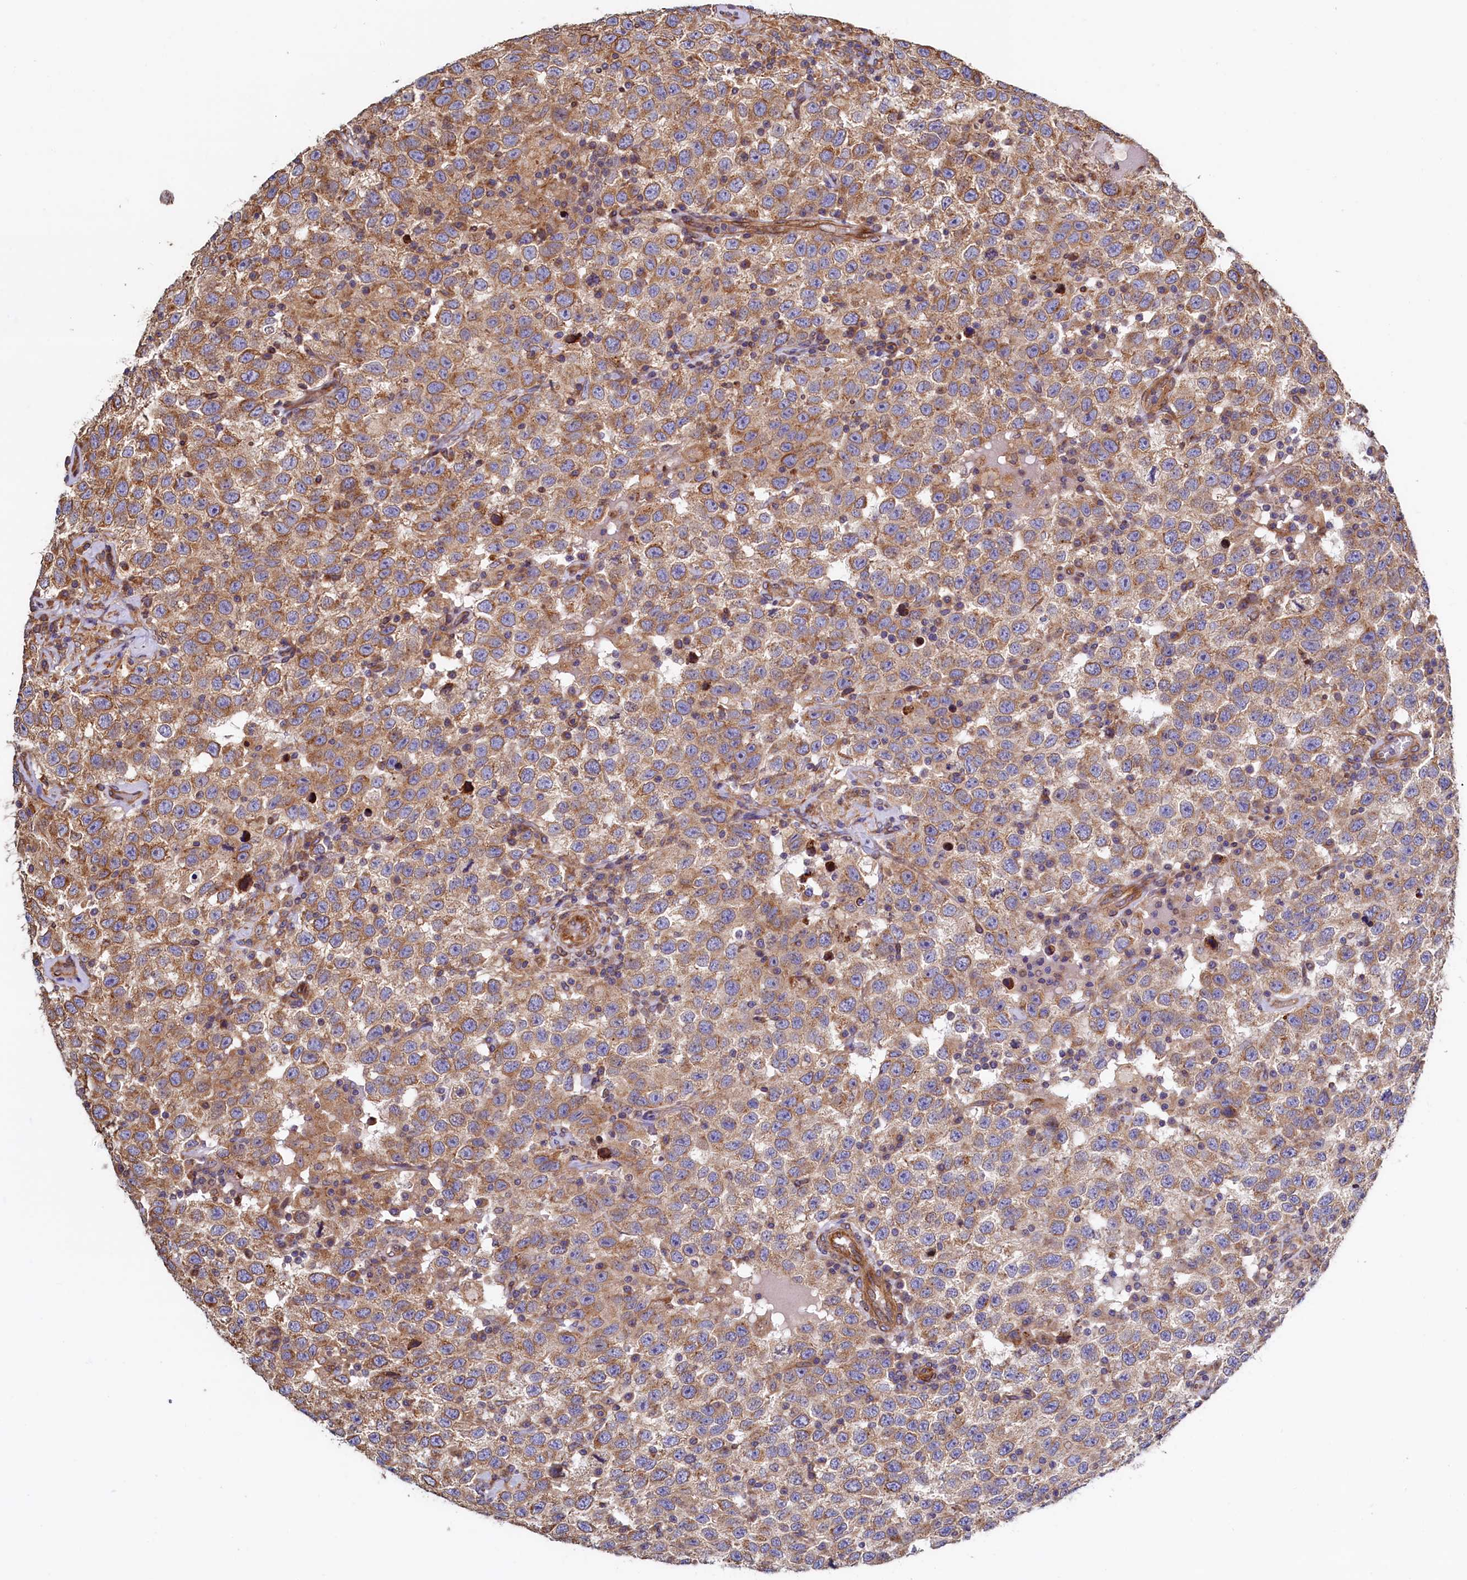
{"staining": {"intensity": "moderate", "quantity": ">75%", "location": "cytoplasmic/membranous"}, "tissue": "testis cancer", "cell_type": "Tumor cells", "image_type": "cancer", "snomed": [{"axis": "morphology", "description": "Seminoma, NOS"}, {"axis": "topography", "description": "Testis"}], "caption": "Immunohistochemistry (IHC) histopathology image of neoplastic tissue: human testis seminoma stained using immunohistochemistry (IHC) demonstrates medium levels of moderate protein expression localized specifically in the cytoplasmic/membranous of tumor cells, appearing as a cytoplasmic/membranous brown color.", "gene": "ATXN2L", "patient": {"sex": "male", "age": 41}}